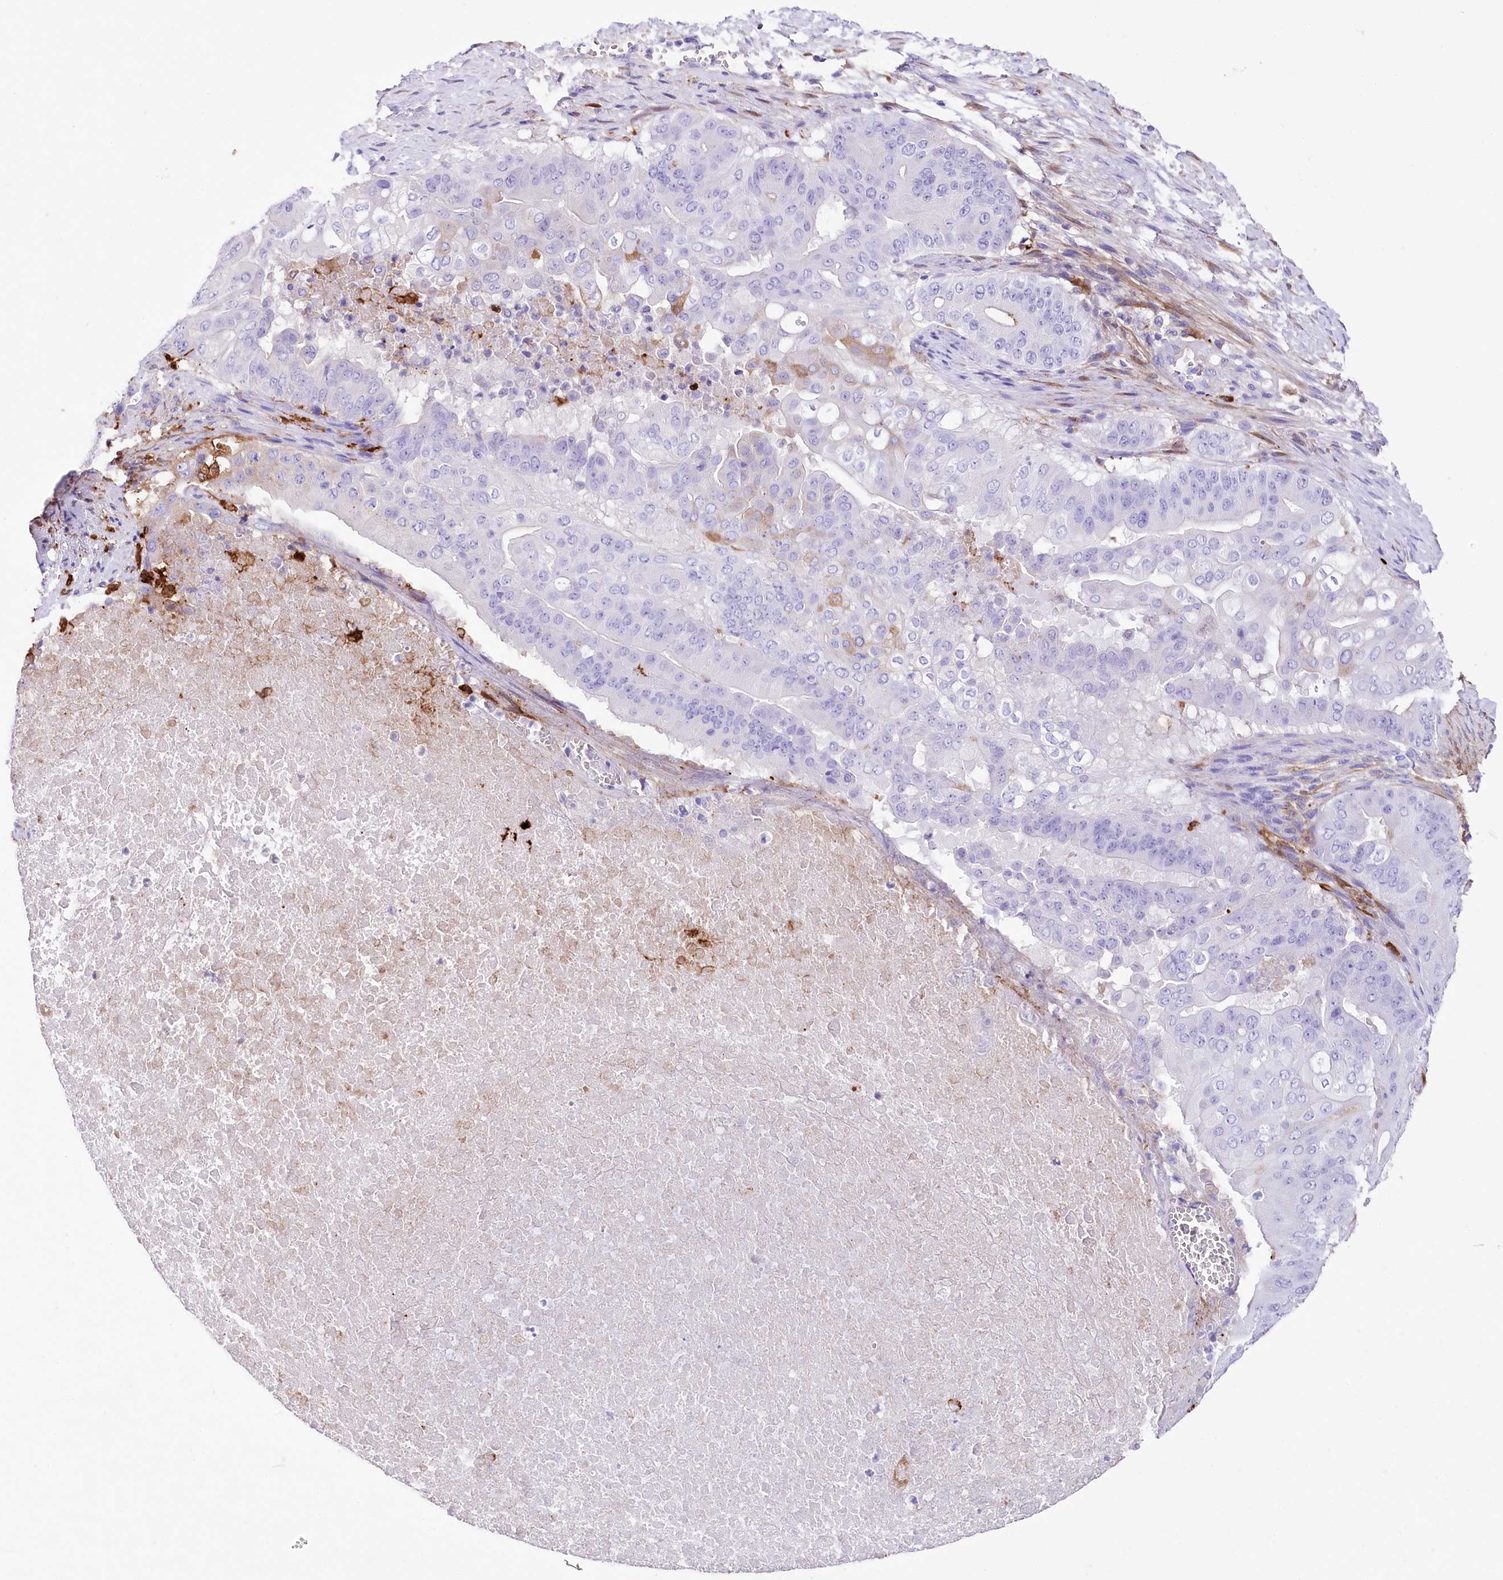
{"staining": {"intensity": "negative", "quantity": "none", "location": "none"}, "tissue": "pancreatic cancer", "cell_type": "Tumor cells", "image_type": "cancer", "snomed": [{"axis": "morphology", "description": "Adenocarcinoma, NOS"}, {"axis": "topography", "description": "Pancreas"}], "caption": "A photomicrograph of adenocarcinoma (pancreatic) stained for a protein reveals no brown staining in tumor cells. (Stains: DAB immunohistochemistry (IHC) with hematoxylin counter stain, Microscopy: brightfield microscopy at high magnification).", "gene": "DNAJC19", "patient": {"sex": "female", "age": 77}}